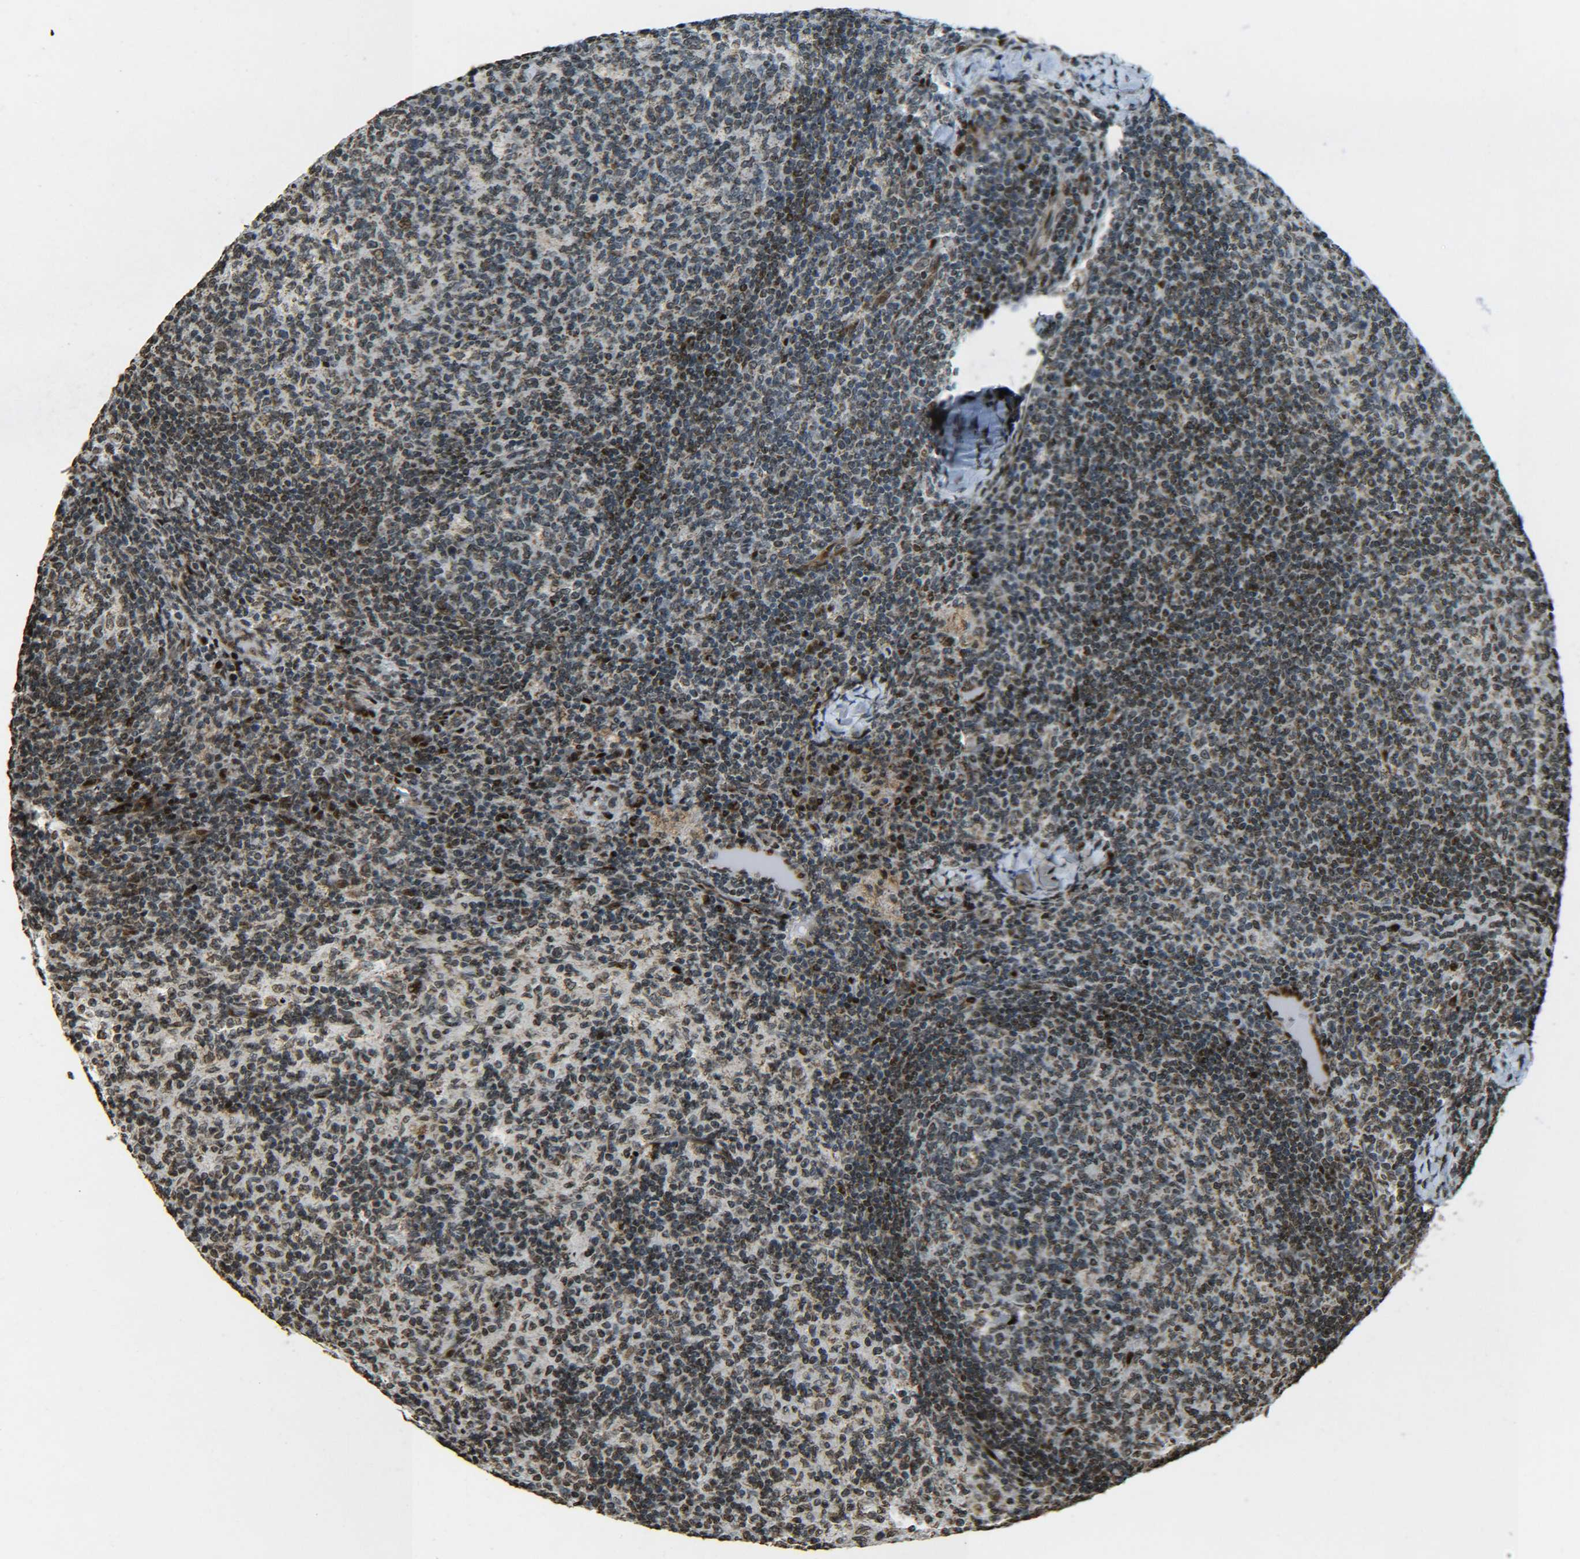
{"staining": {"intensity": "moderate", "quantity": "25%-75%", "location": "cytoplasmic/membranous"}, "tissue": "lymph node", "cell_type": "Germinal center cells", "image_type": "normal", "snomed": [{"axis": "morphology", "description": "Normal tissue, NOS"}, {"axis": "morphology", "description": "Inflammation, NOS"}, {"axis": "topography", "description": "Lymph node"}], "caption": "This photomicrograph reveals immunohistochemistry staining of normal lymph node, with medium moderate cytoplasmic/membranous positivity in about 25%-75% of germinal center cells.", "gene": "NEUROG2", "patient": {"sex": "male", "age": 55}}